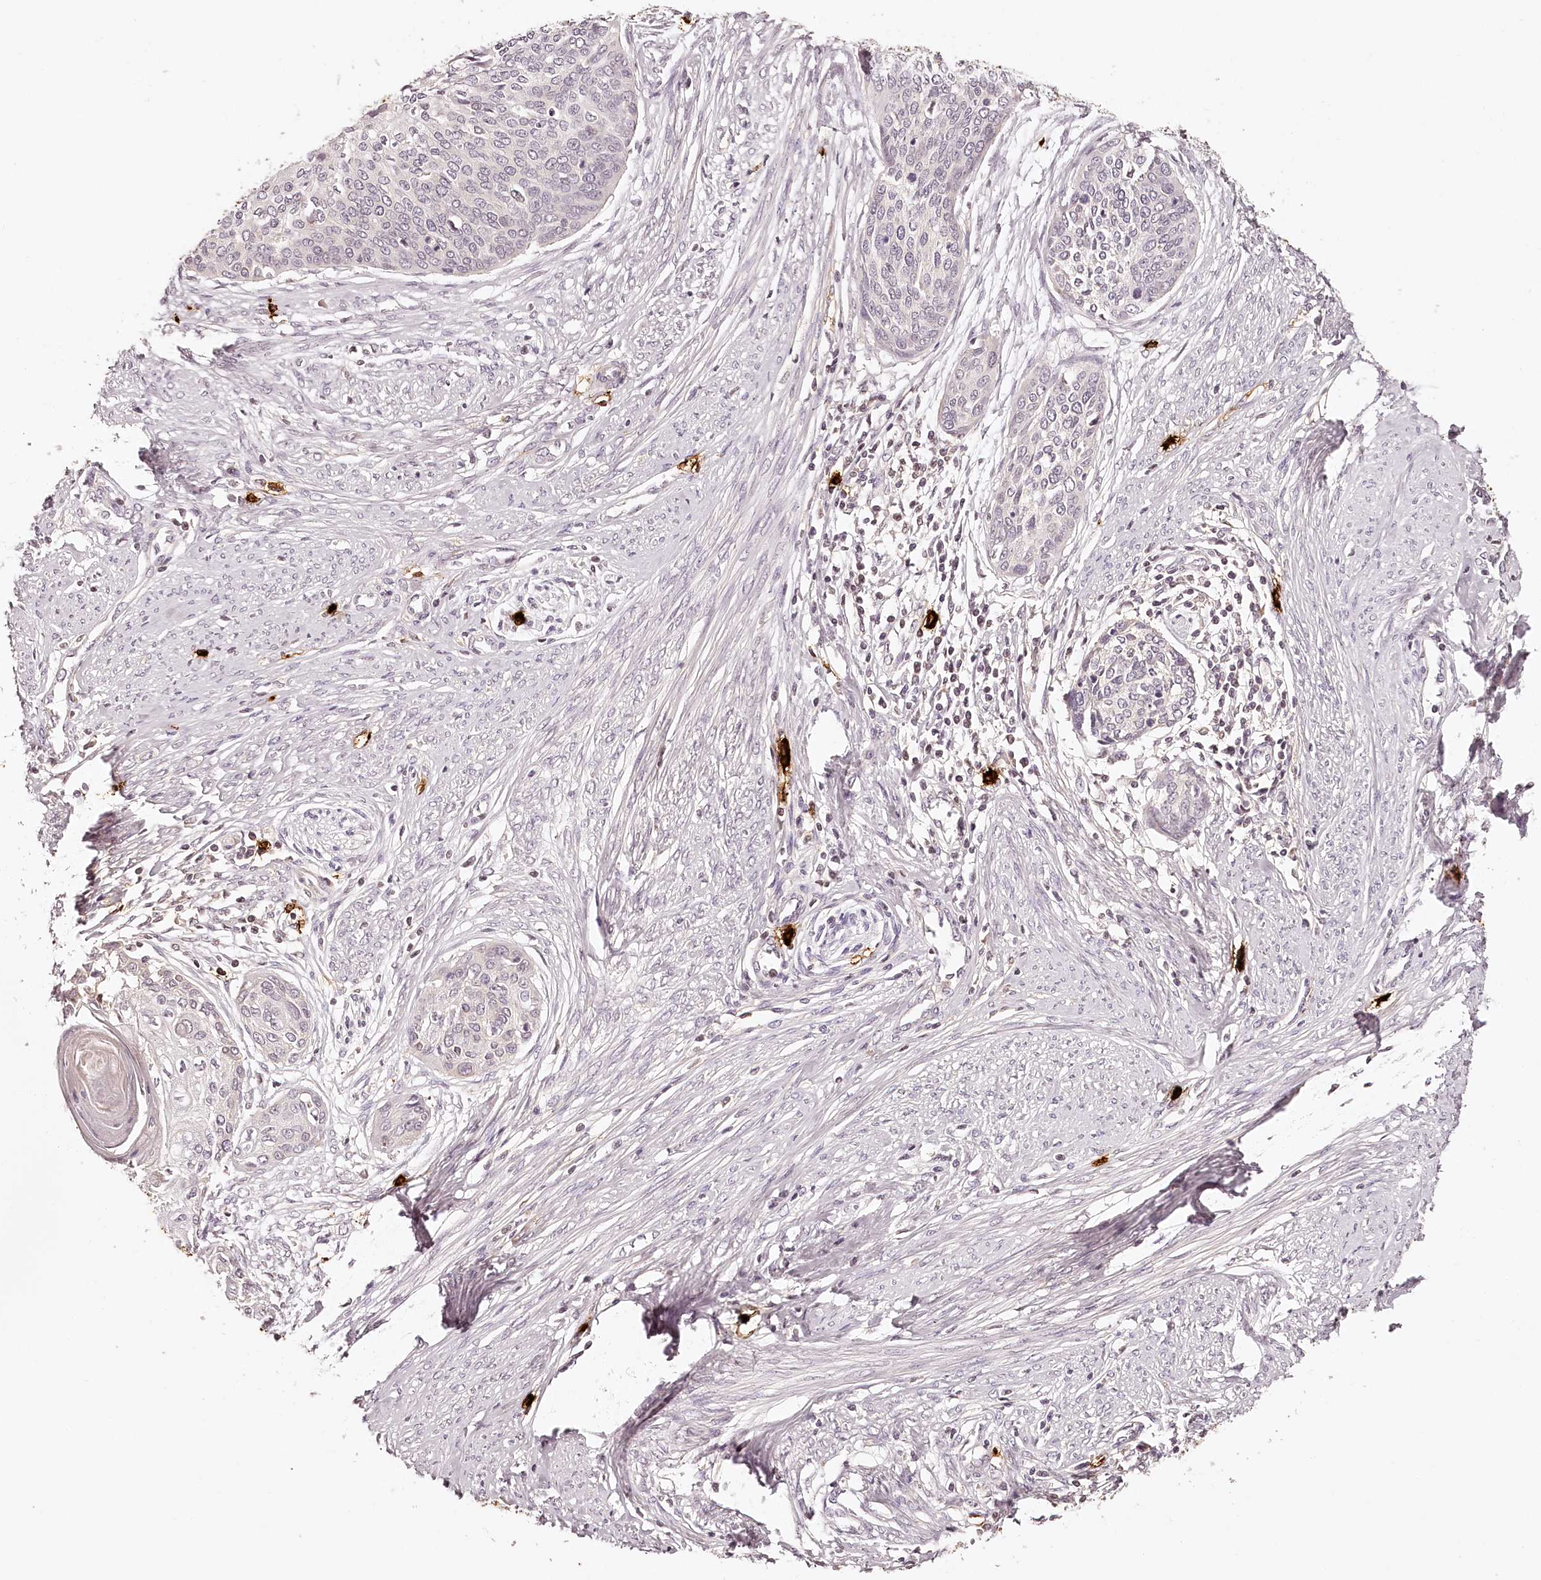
{"staining": {"intensity": "negative", "quantity": "none", "location": "none"}, "tissue": "cervical cancer", "cell_type": "Tumor cells", "image_type": "cancer", "snomed": [{"axis": "morphology", "description": "Squamous cell carcinoma, NOS"}, {"axis": "topography", "description": "Cervix"}], "caption": "Tumor cells show no significant protein expression in cervical cancer (squamous cell carcinoma).", "gene": "SYNGR1", "patient": {"sex": "female", "age": 37}}